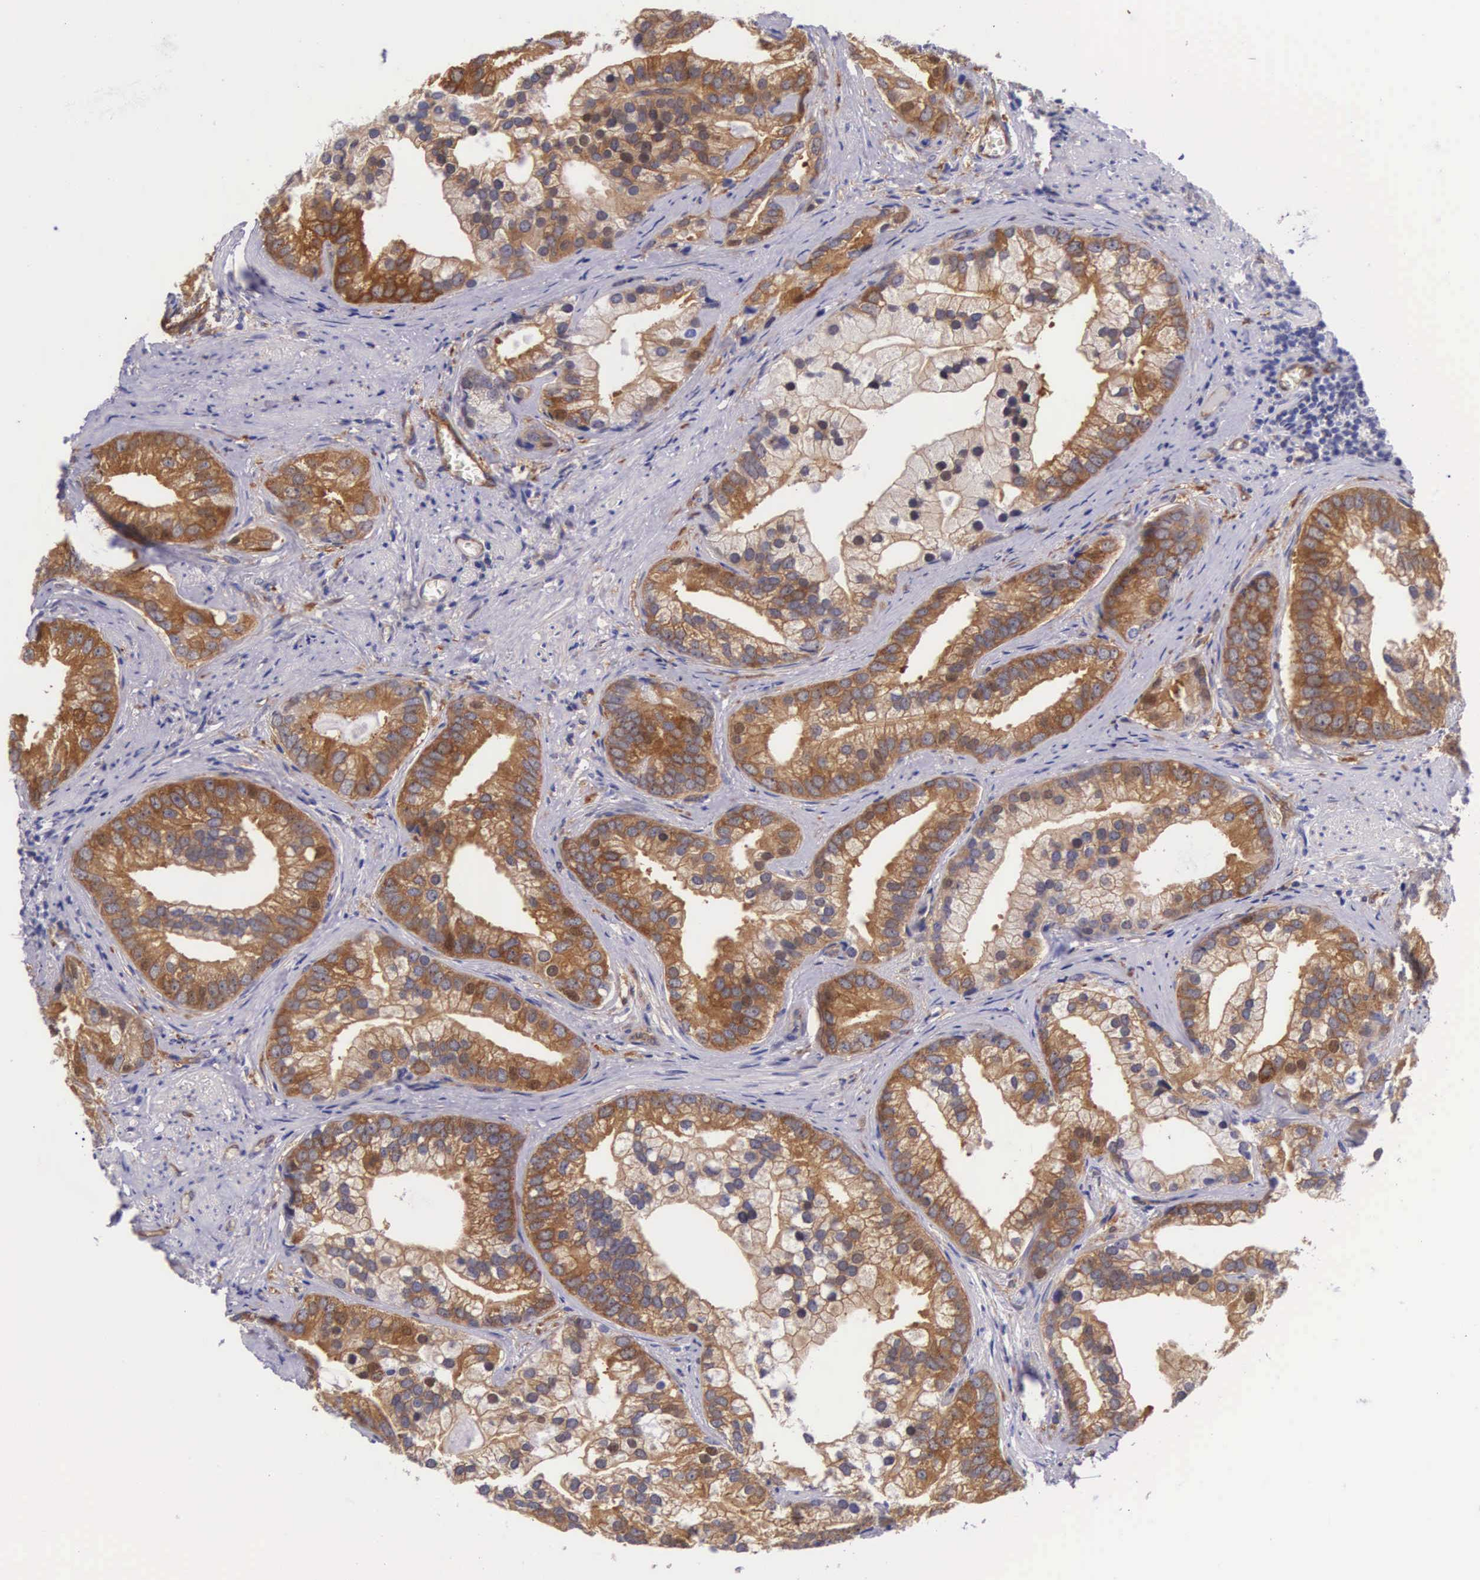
{"staining": {"intensity": "strong", "quantity": "25%-75%", "location": "cytoplasmic/membranous"}, "tissue": "prostate cancer", "cell_type": "Tumor cells", "image_type": "cancer", "snomed": [{"axis": "morphology", "description": "Adenocarcinoma, Low grade"}, {"axis": "topography", "description": "Prostate"}], "caption": "Brown immunohistochemical staining in human low-grade adenocarcinoma (prostate) exhibits strong cytoplasmic/membranous staining in approximately 25%-75% of tumor cells.", "gene": "BCAR1", "patient": {"sex": "male", "age": 71}}